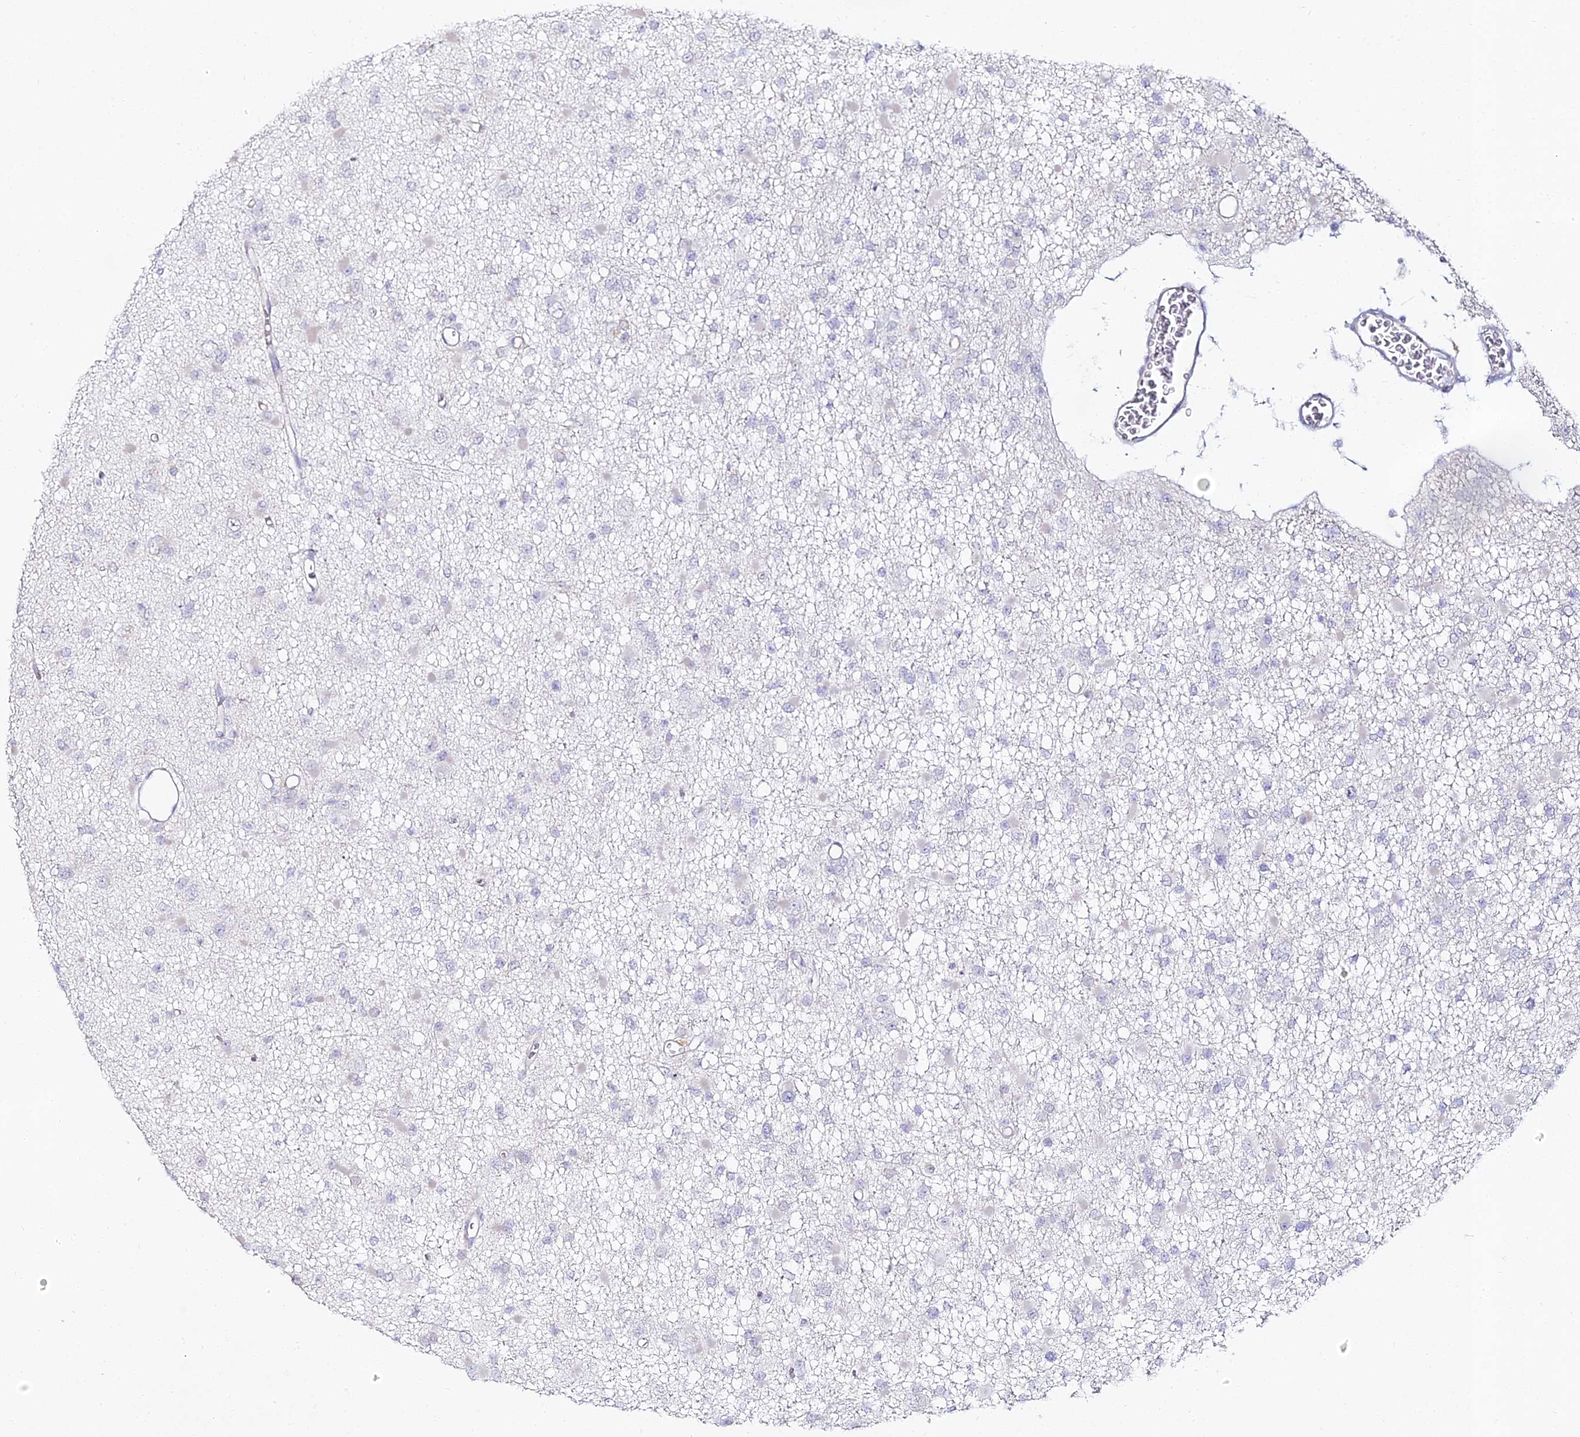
{"staining": {"intensity": "negative", "quantity": "none", "location": "none"}, "tissue": "glioma", "cell_type": "Tumor cells", "image_type": "cancer", "snomed": [{"axis": "morphology", "description": "Glioma, malignant, Low grade"}, {"axis": "topography", "description": "Brain"}], "caption": "Tumor cells are negative for brown protein staining in glioma.", "gene": "ALPG", "patient": {"sex": "female", "age": 22}}